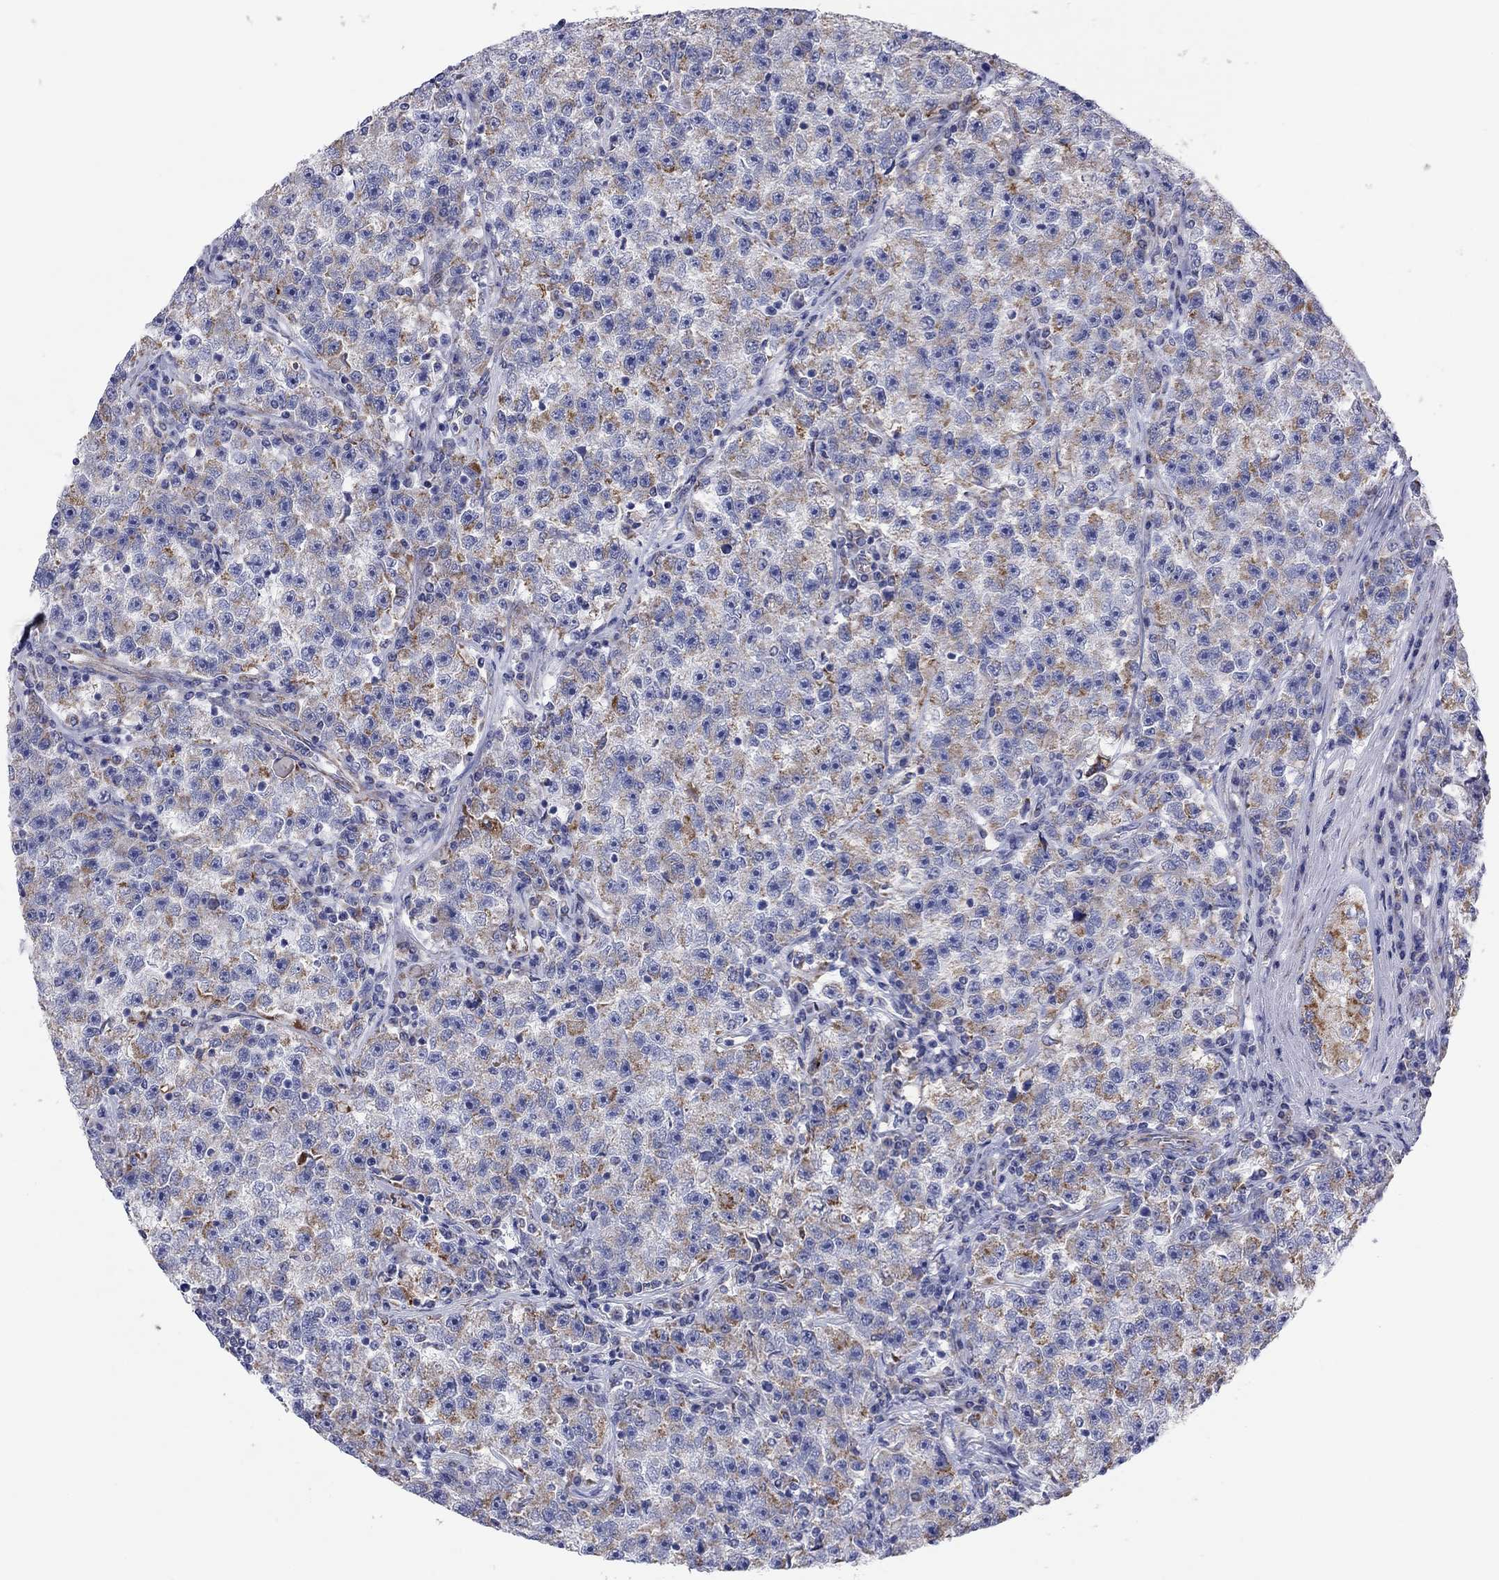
{"staining": {"intensity": "moderate", "quantity": "25%-75%", "location": "cytoplasmic/membranous"}, "tissue": "testis cancer", "cell_type": "Tumor cells", "image_type": "cancer", "snomed": [{"axis": "morphology", "description": "Seminoma, NOS"}, {"axis": "topography", "description": "Testis"}], "caption": "There is medium levels of moderate cytoplasmic/membranous expression in tumor cells of seminoma (testis), as demonstrated by immunohistochemical staining (brown color).", "gene": "MGST3", "patient": {"sex": "male", "age": 22}}